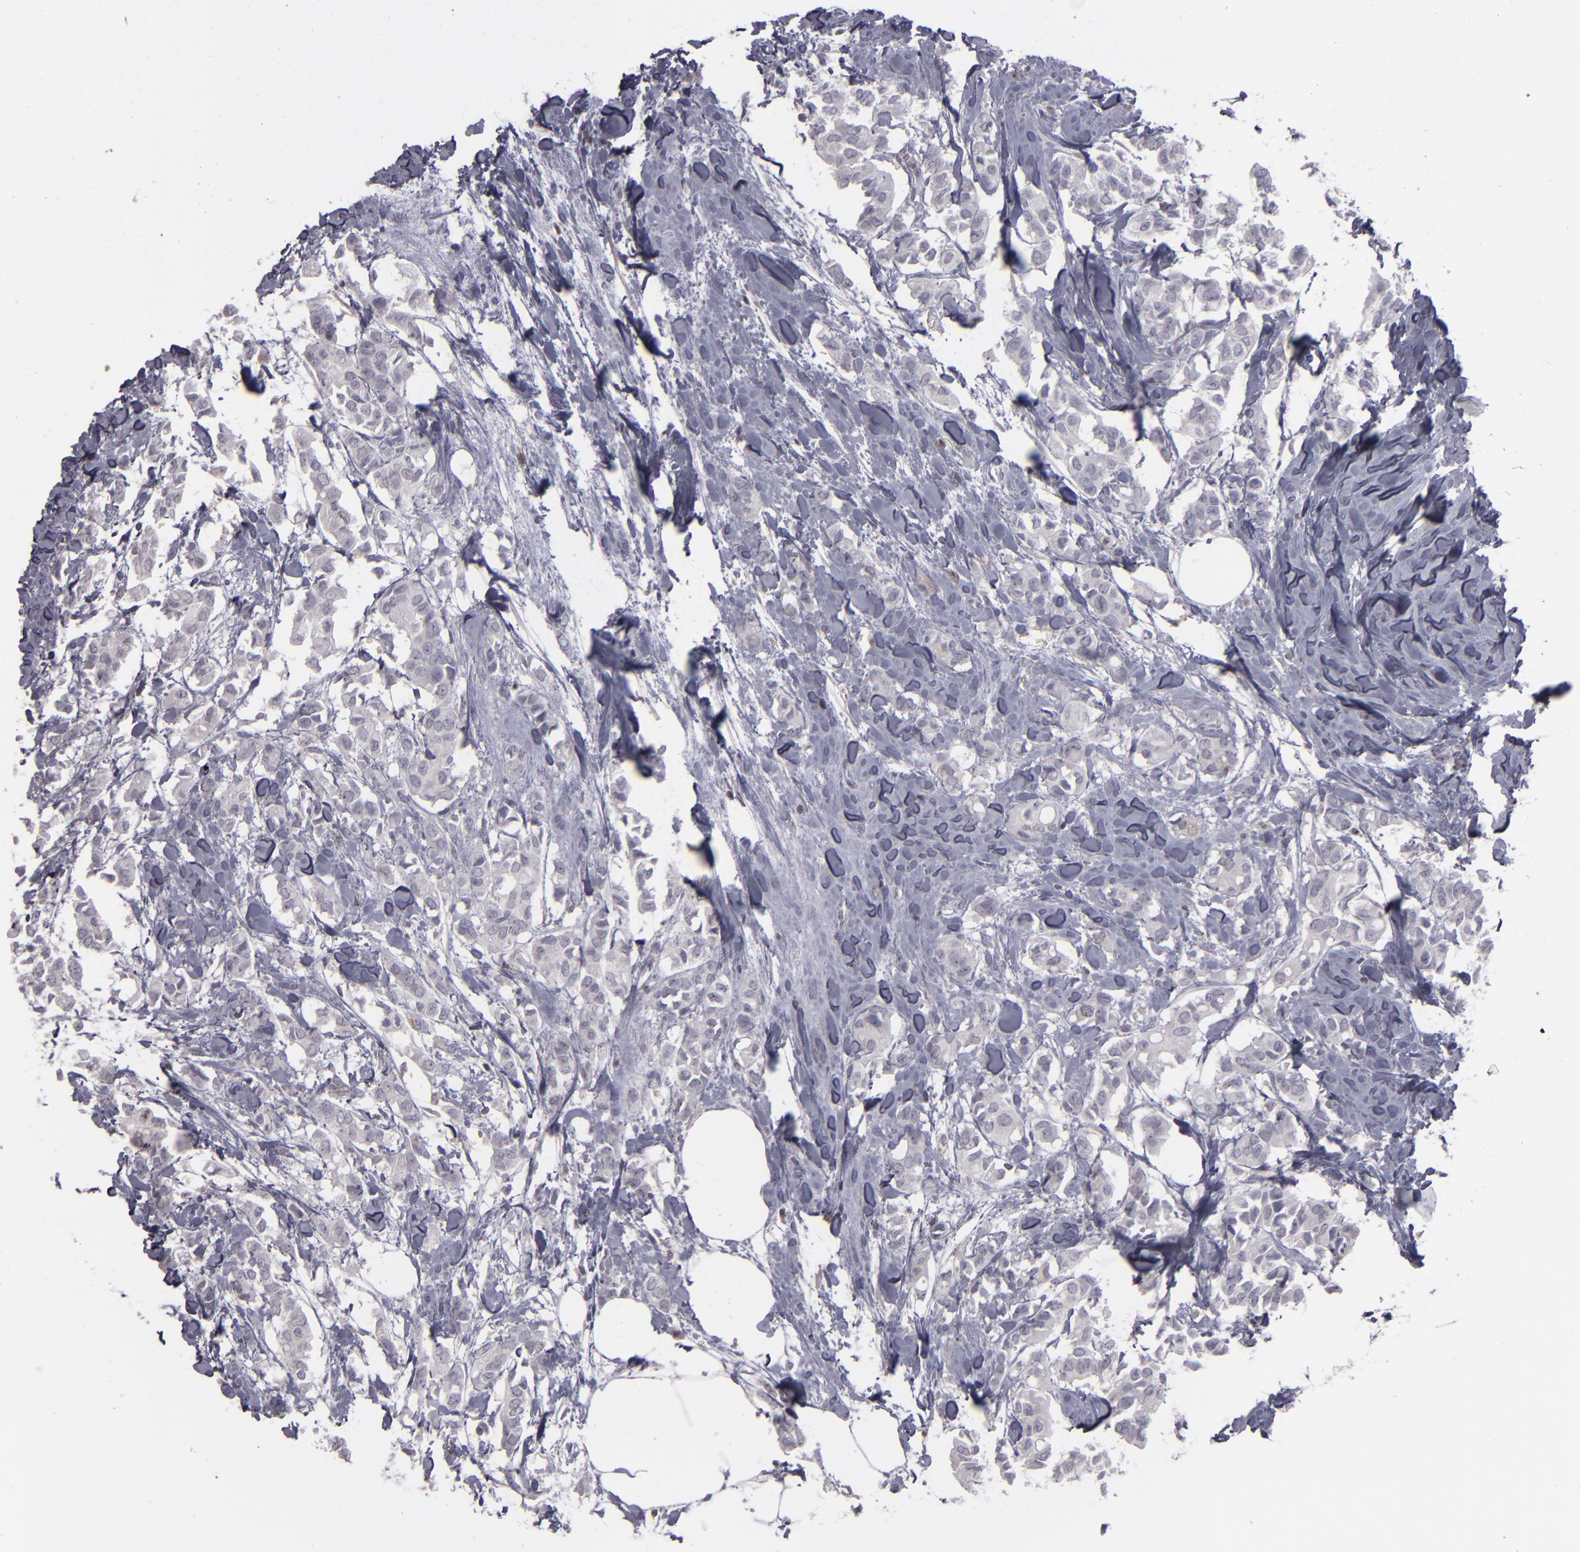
{"staining": {"intensity": "negative", "quantity": "none", "location": "none"}, "tissue": "breast cancer", "cell_type": "Tumor cells", "image_type": "cancer", "snomed": [{"axis": "morphology", "description": "Lobular carcinoma"}, {"axis": "topography", "description": "Breast"}], "caption": "There is no significant staining in tumor cells of breast lobular carcinoma.", "gene": "SEMA3G", "patient": {"sex": "female", "age": 60}}